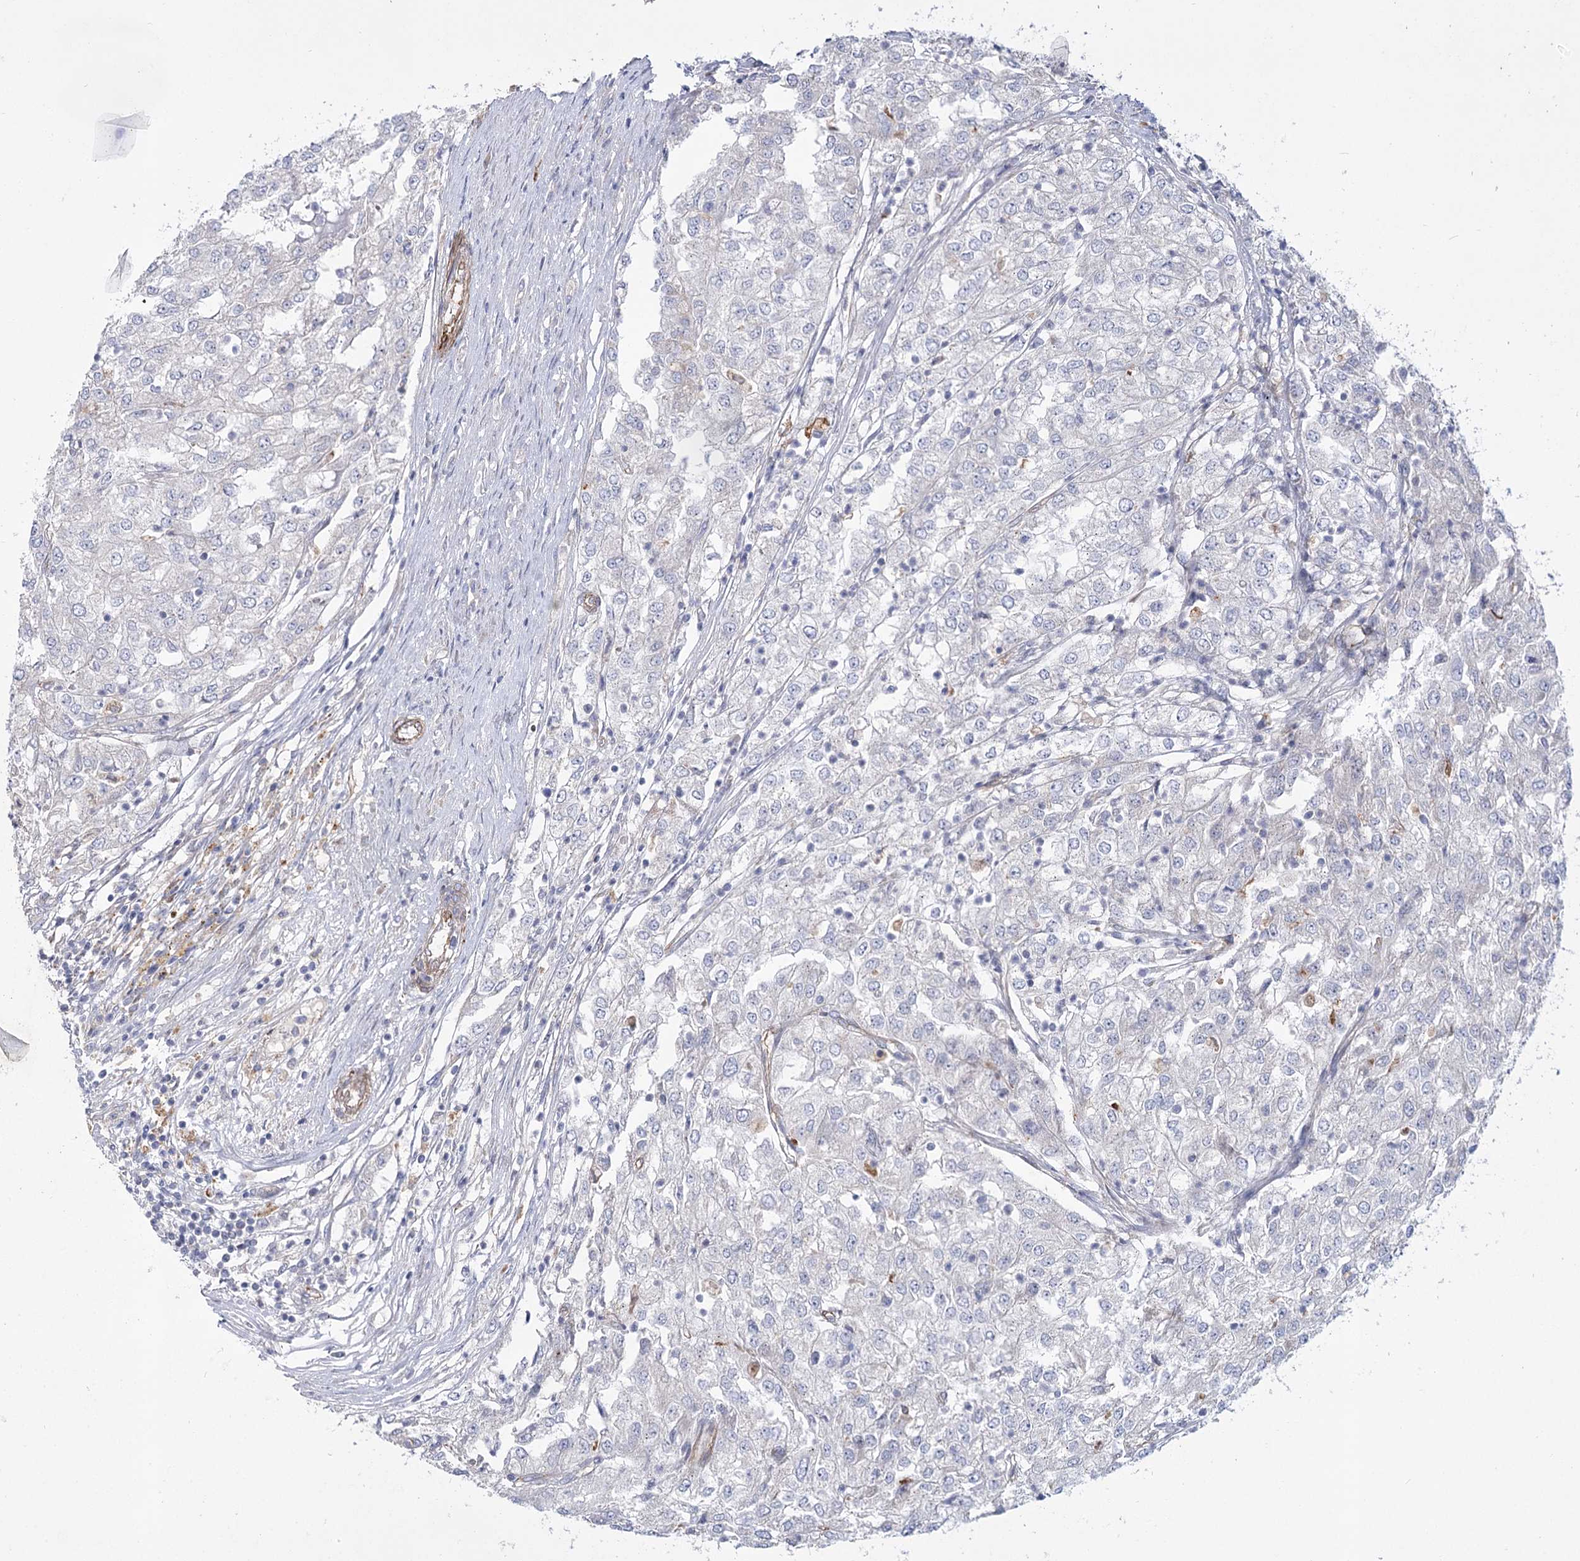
{"staining": {"intensity": "negative", "quantity": "none", "location": "none"}, "tissue": "renal cancer", "cell_type": "Tumor cells", "image_type": "cancer", "snomed": [{"axis": "morphology", "description": "Adenocarcinoma, NOS"}, {"axis": "topography", "description": "Kidney"}], "caption": "High power microscopy histopathology image of an immunohistochemistry image of adenocarcinoma (renal), revealing no significant staining in tumor cells. (DAB (3,3'-diaminobenzidine) immunohistochemistry (IHC) visualized using brightfield microscopy, high magnification).", "gene": "TMEM164", "patient": {"sex": "female", "age": 54}}